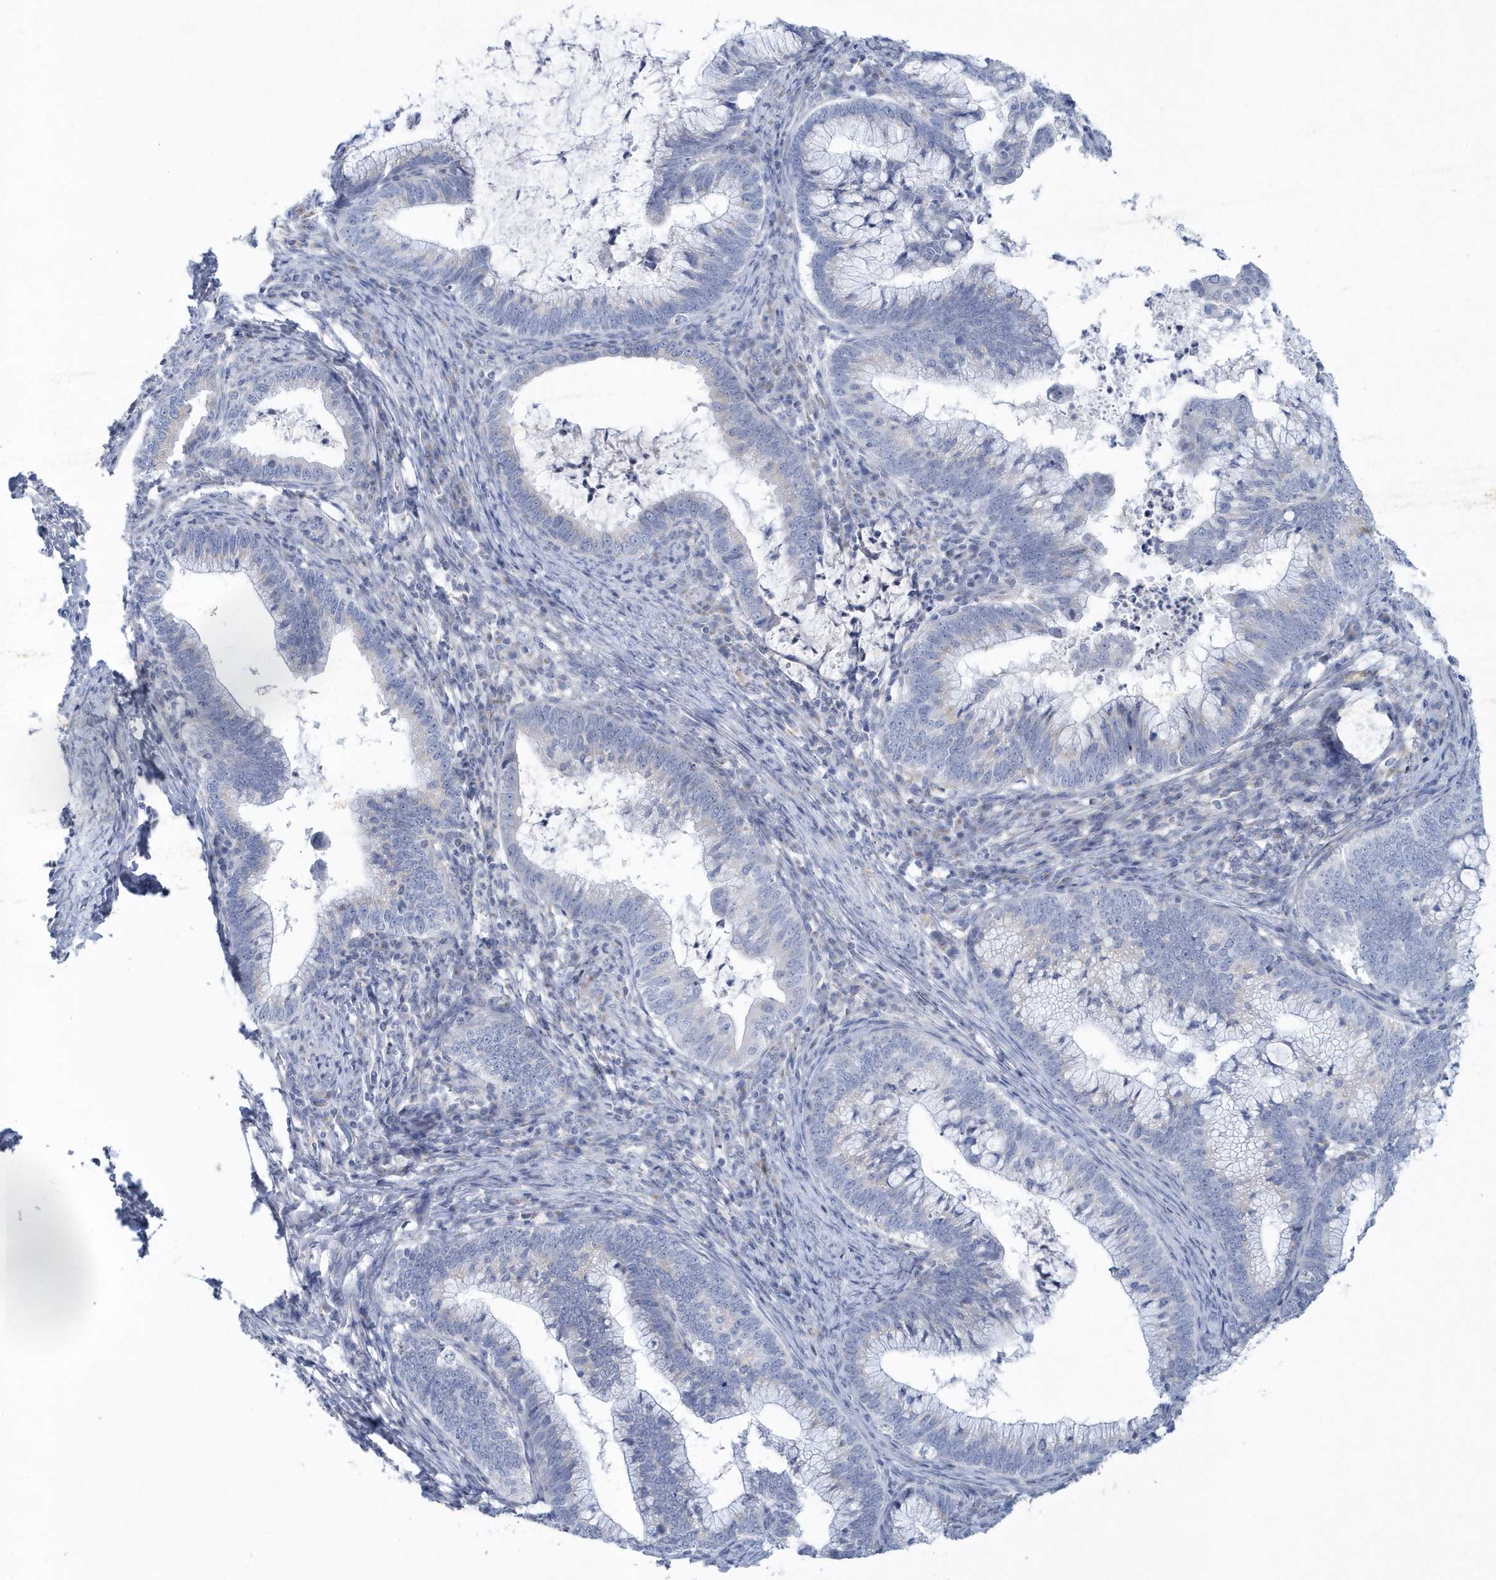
{"staining": {"intensity": "negative", "quantity": "none", "location": "none"}, "tissue": "cervical cancer", "cell_type": "Tumor cells", "image_type": "cancer", "snomed": [{"axis": "morphology", "description": "Adenocarcinoma, NOS"}, {"axis": "topography", "description": "Cervix"}], "caption": "Tumor cells are negative for brown protein staining in adenocarcinoma (cervical).", "gene": "SPATA18", "patient": {"sex": "female", "age": 36}}